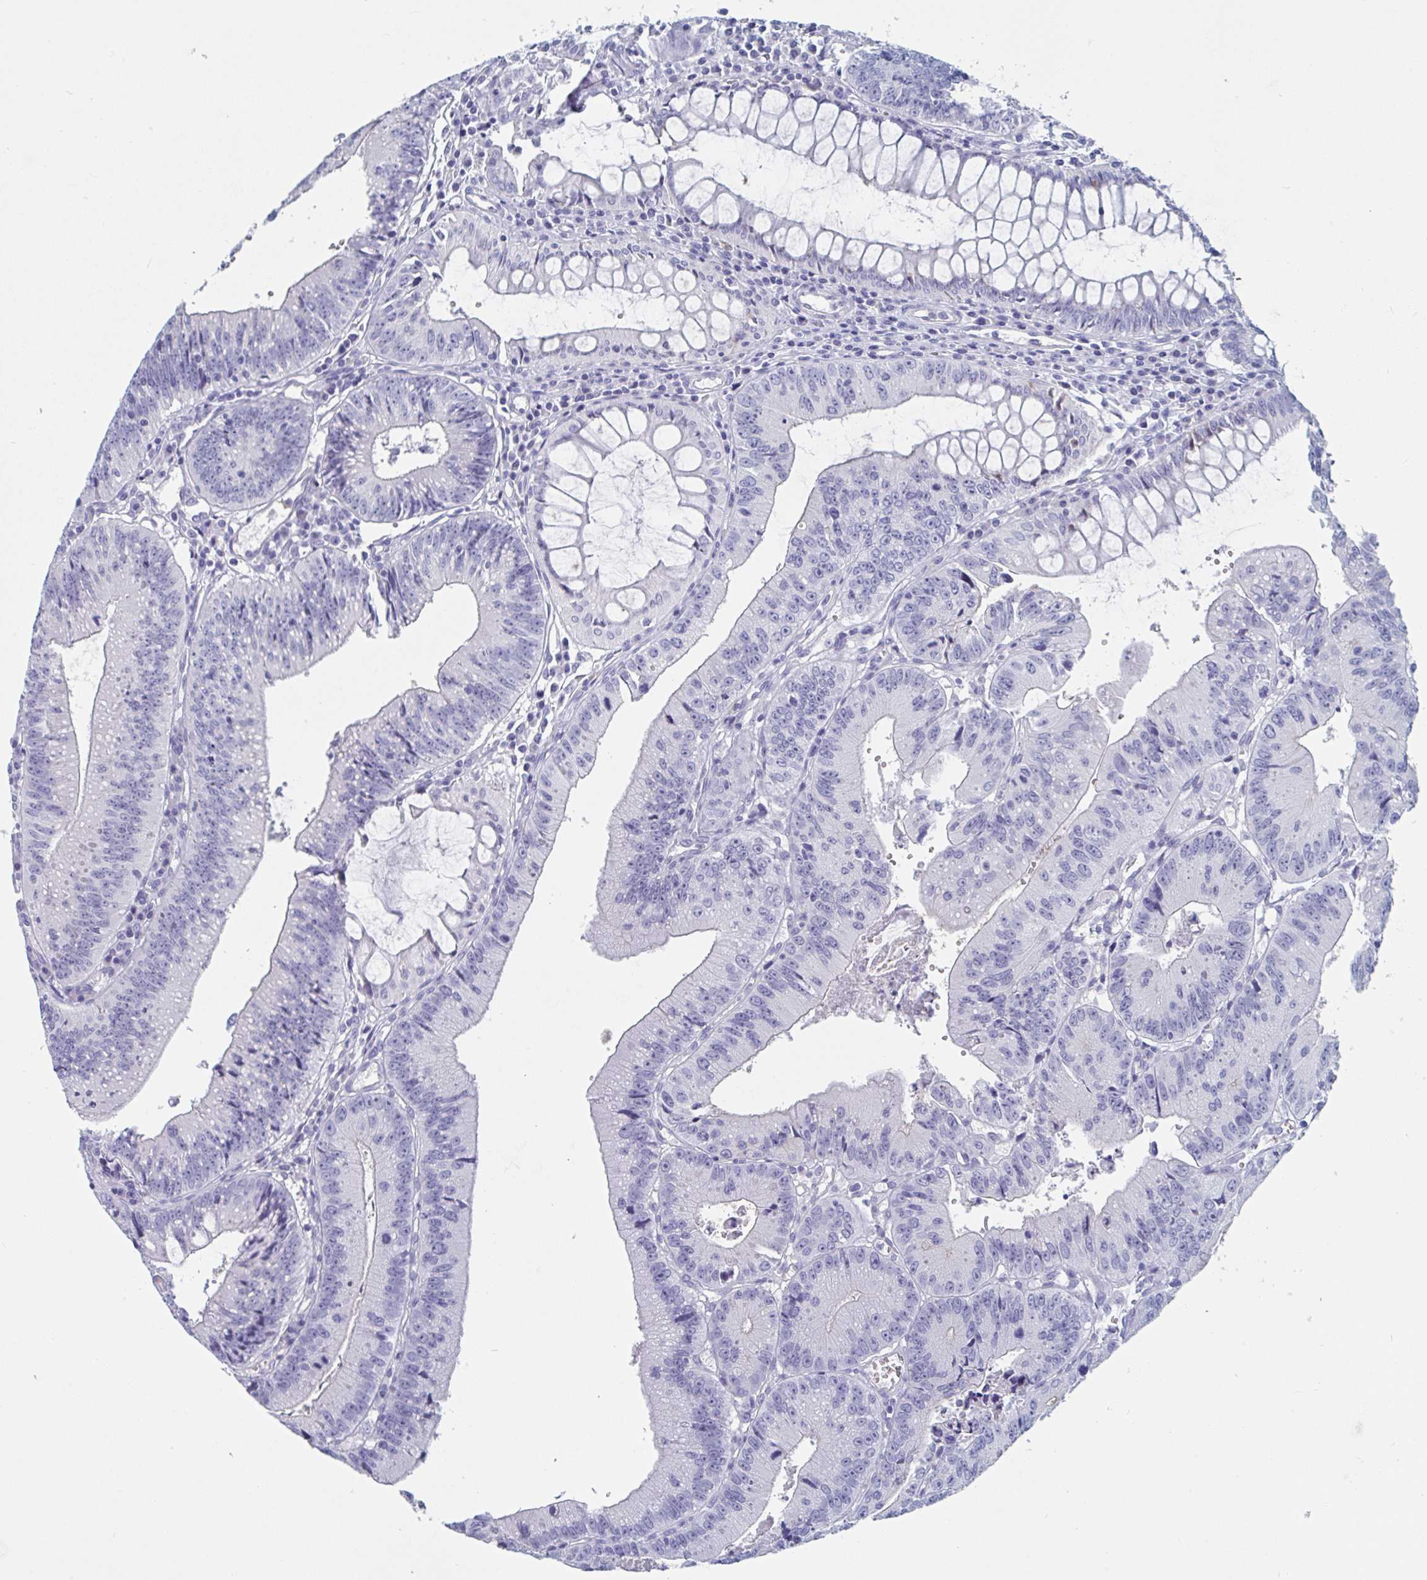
{"staining": {"intensity": "negative", "quantity": "none", "location": "none"}, "tissue": "colorectal cancer", "cell_type": "Tumor cells", "image_type": "cancer", "snomed": [{"axis": "morphology", "description": "Adenocarcinoma, NOS"}, {"axis": "topography", "description": "Rectum"}], "caption": "A micrograph of adenocarcinoma (colorectal) stained for a protein demonstrates no brown staining in tumor cells.", "gene": "DPEP3", "patient": {"sex": "female", "age": 81}}